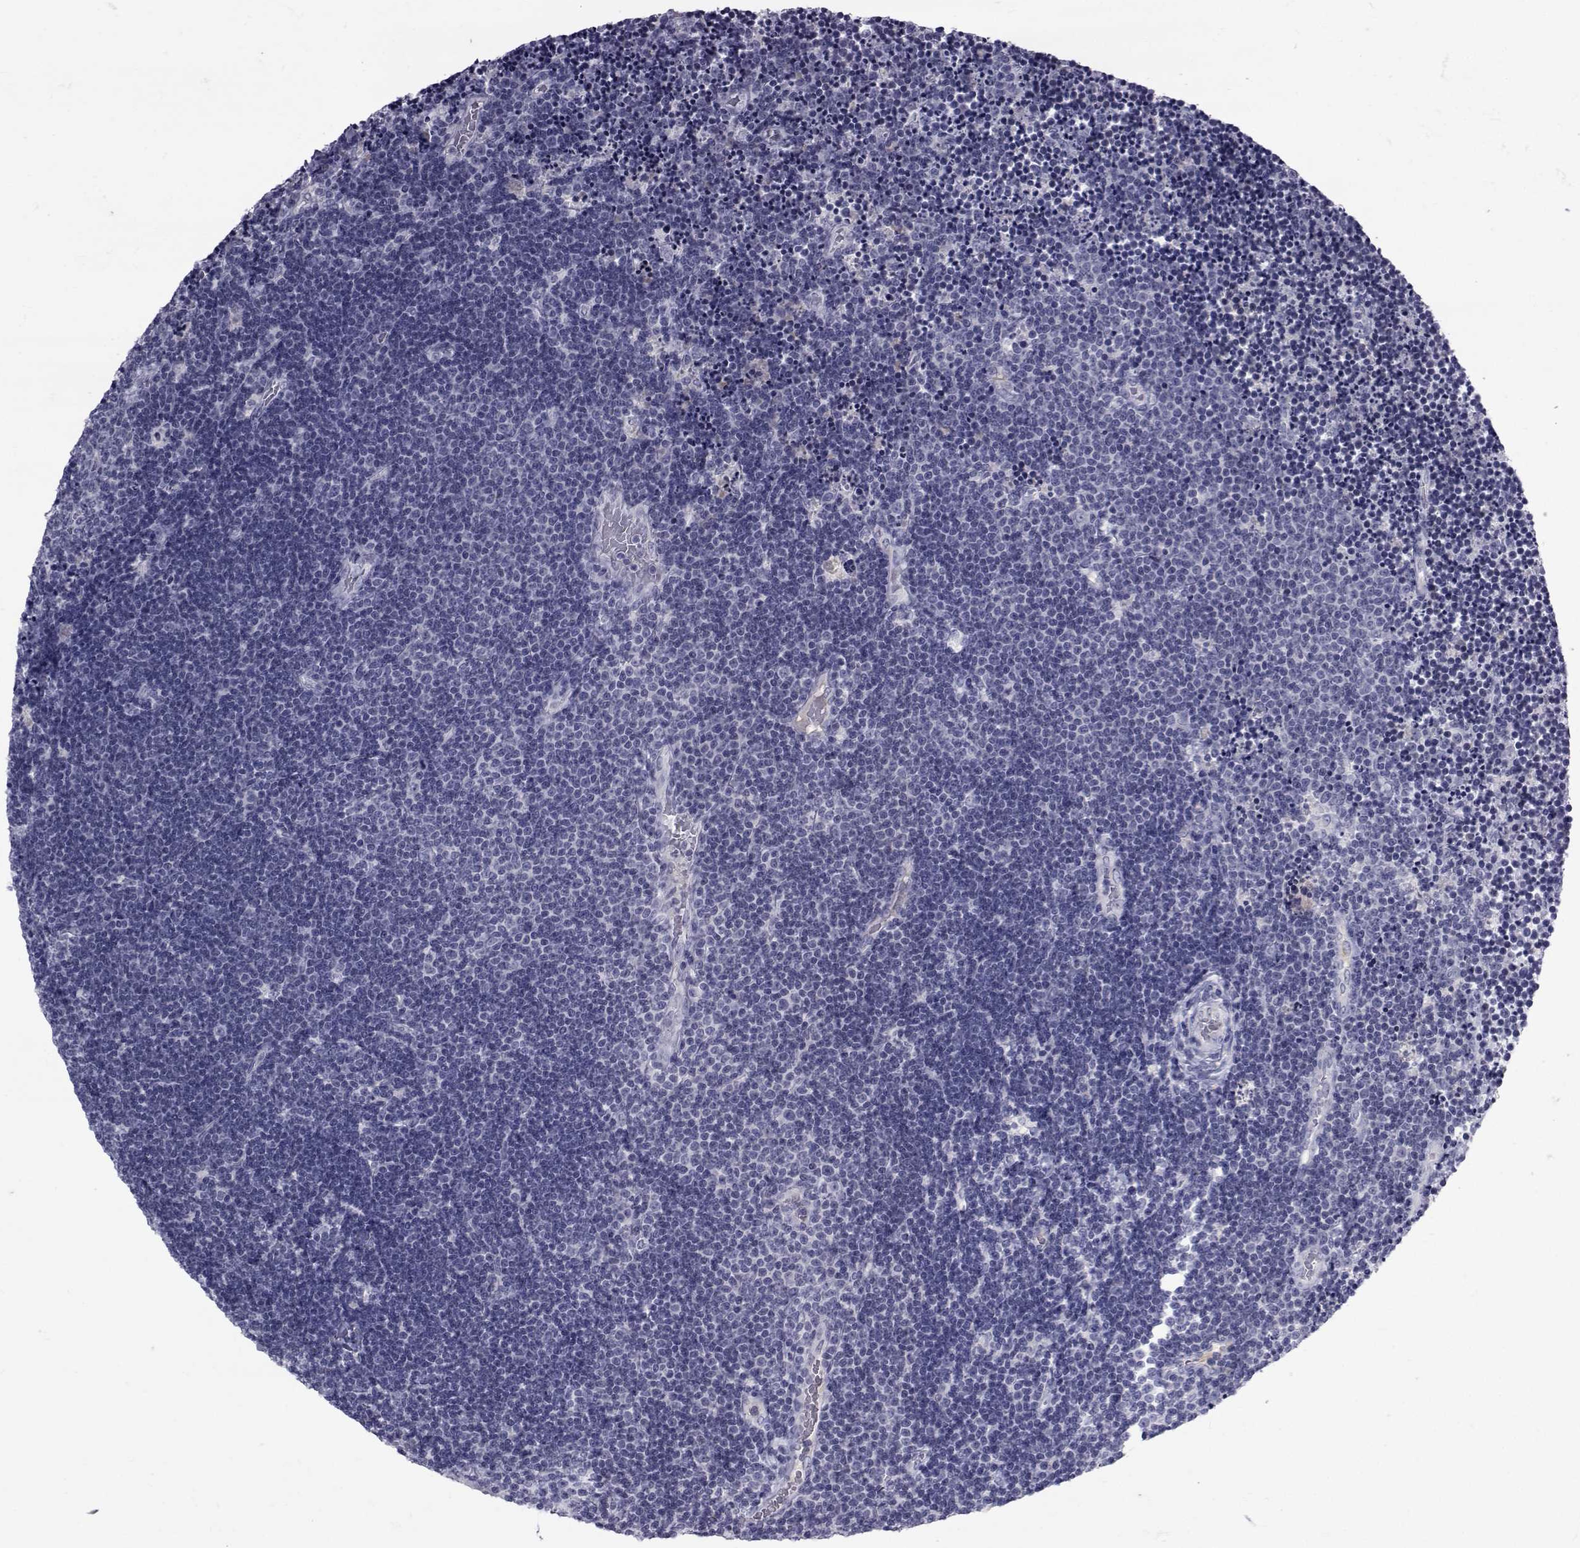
{"staining": {"intensity": "negative", "quantity": "none", "location": "none"}, "tissue": "lymphoma", "cell_type": "Tumor cells", "image_type": "cancer", "snomed": [{"axis": "morphology", "description": "Malignant lymphoma, non-Hodgkin's type, Low grade"}, {"axis": "topography", "description": "Brain"}], "caption": "Immunohistochemistry image of malignant lymphoma, non-Hodgkin's type (low-grade) stained for a protein (brown), which demonstrates no expression in tumor cells. The staining was performed using DAB to visualize the protein expression in brown, while the nuclei were stained in blue with hematoxylin (Magnification: 20x).", "gene": "PAX2", "patient": {"sex": "female", "age": 66}}